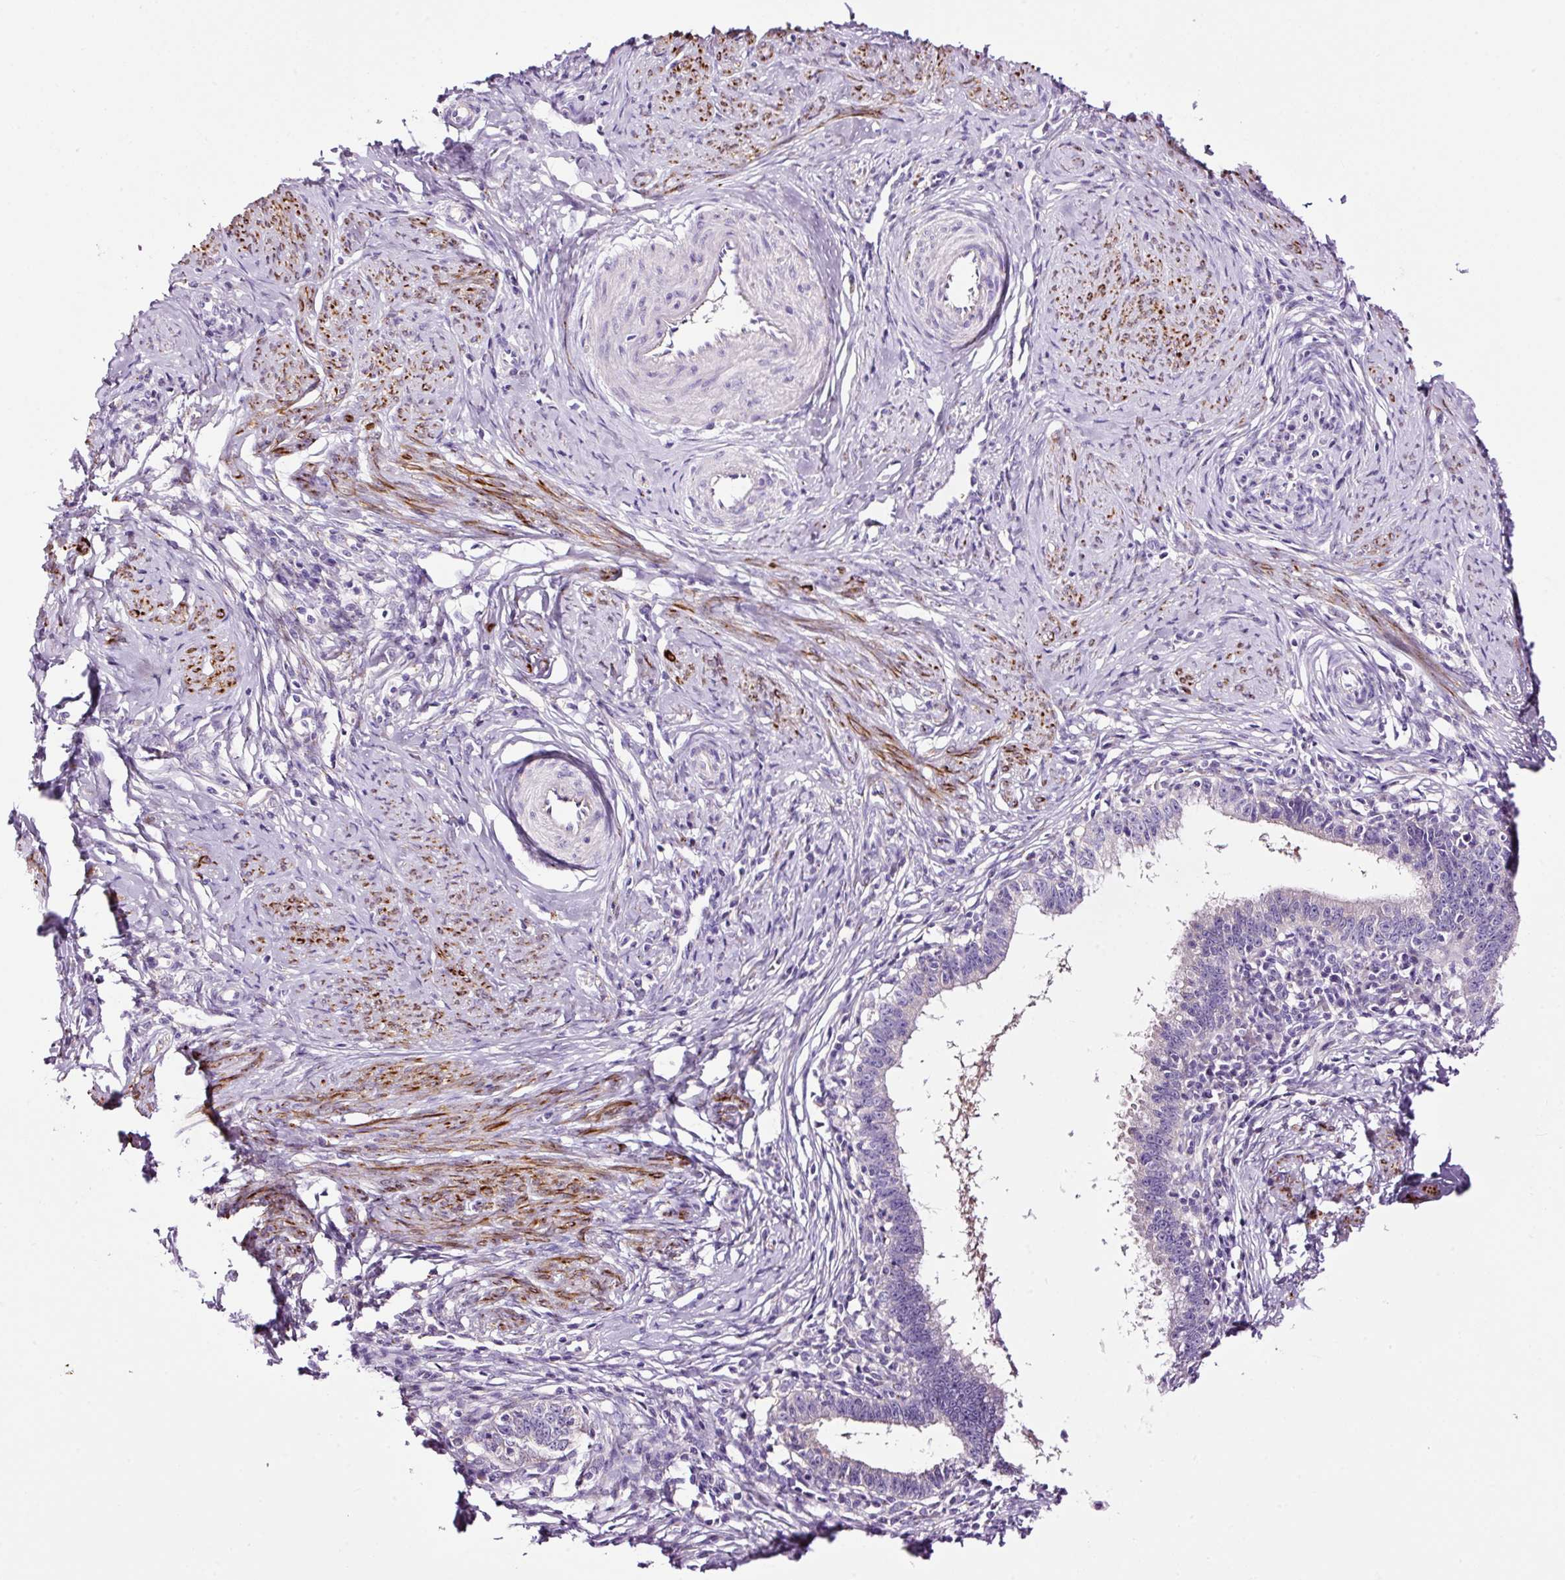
{"staining": {"intensity": "negative", "quantity": "none", "location": "none"}, "tissue": "cervical cancer", "cell_type": "Tumor cells", "image_type": "cancer", "snomed": [{"axis": "morphology", "description": "Adenocarcinoma, NOS"}, {"axis": "topography", "description": "Cervix"}], "caption": "This is a photomicrograph of immunohistochemistry staining of cervical adenocarcinoma, which shows no expression in tumor cells. (Stains: DAB IHC with hematoxylin counter stain, Microscopy: brightfield microscopy at high magnification).", "gene": "PAM", "patient": {"sex": "female", "age": 36}}